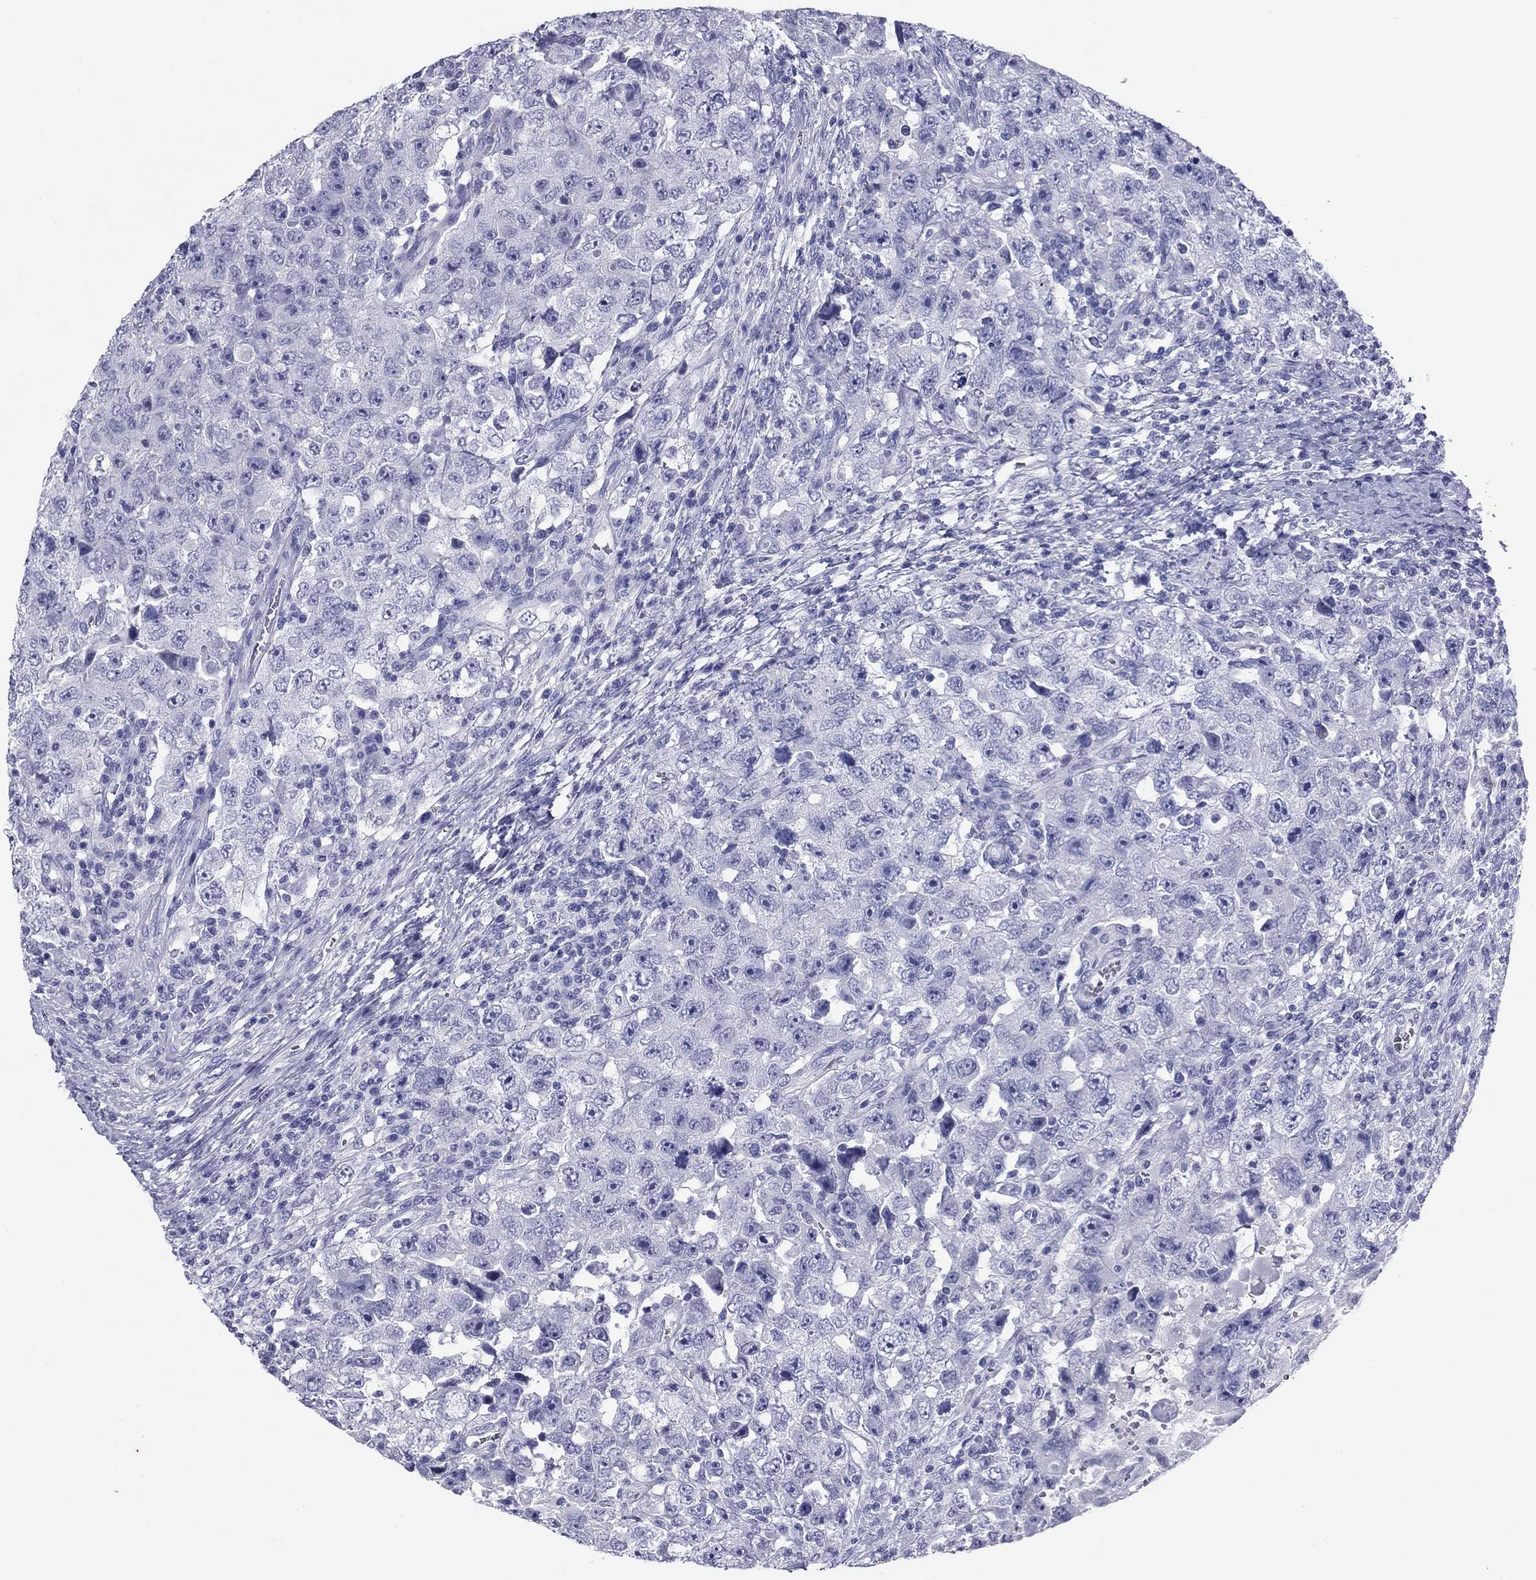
{"staining": {"intensity": "negative", "quantity": "none", "location": "none"}, "tissue": "testis cancer", "cell_type": "Tumor cells", "image_type": "cancer", "snomed": [{"axis": "morphology", "description": "Carcinoma, Embryonal, NOS"}, {"axis": "topography", "description": "Testis"}], "caption": "This is an IHC micrograph of testis cancer. There is no positivity in tumor cells.", "gene": "NPPA", "patient": {"sex": "male", "age": 26}}